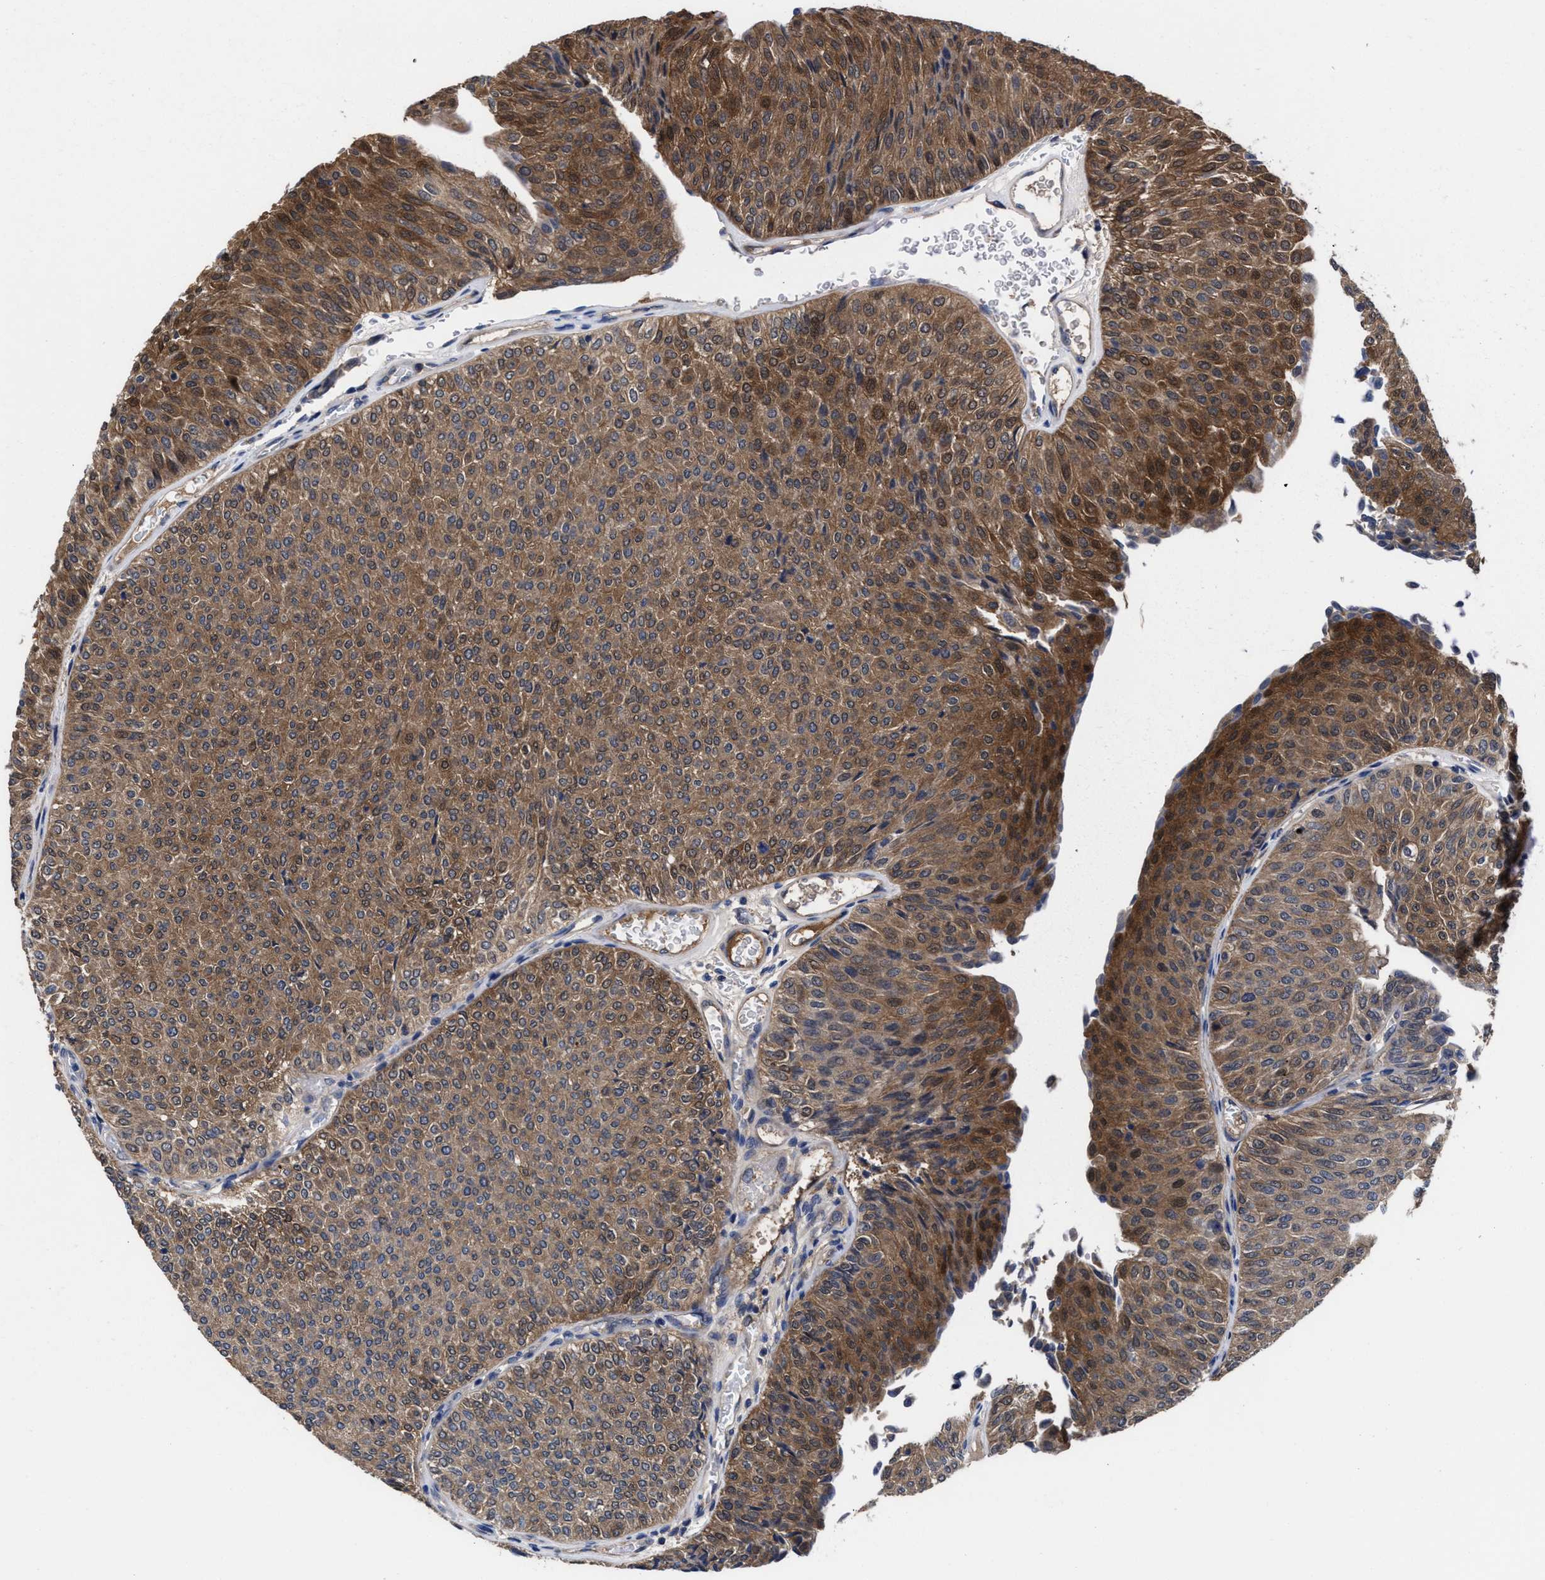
{"staining": {"intensity": "strong", "quantity": ">75%", "location": "cytoplasmic/membranous"}, "tissue": "urothelial cancer", "cell_type": "Tumor cells", "image_type": "cancer", "snomed": [{"axis": "morphology", "description": "Urothelial carcinoma, Low grade"}, {"axis": "topography", "description": "Urinary bladder"}], "caption": "Tumor cells show high levels of strong cytoplasmic/membranous expression in about >75% of cells in human urothelial carcinoma (low-grade).", "gene": "TXNDC17", "patient": {"sex": "male", "age": 78}}